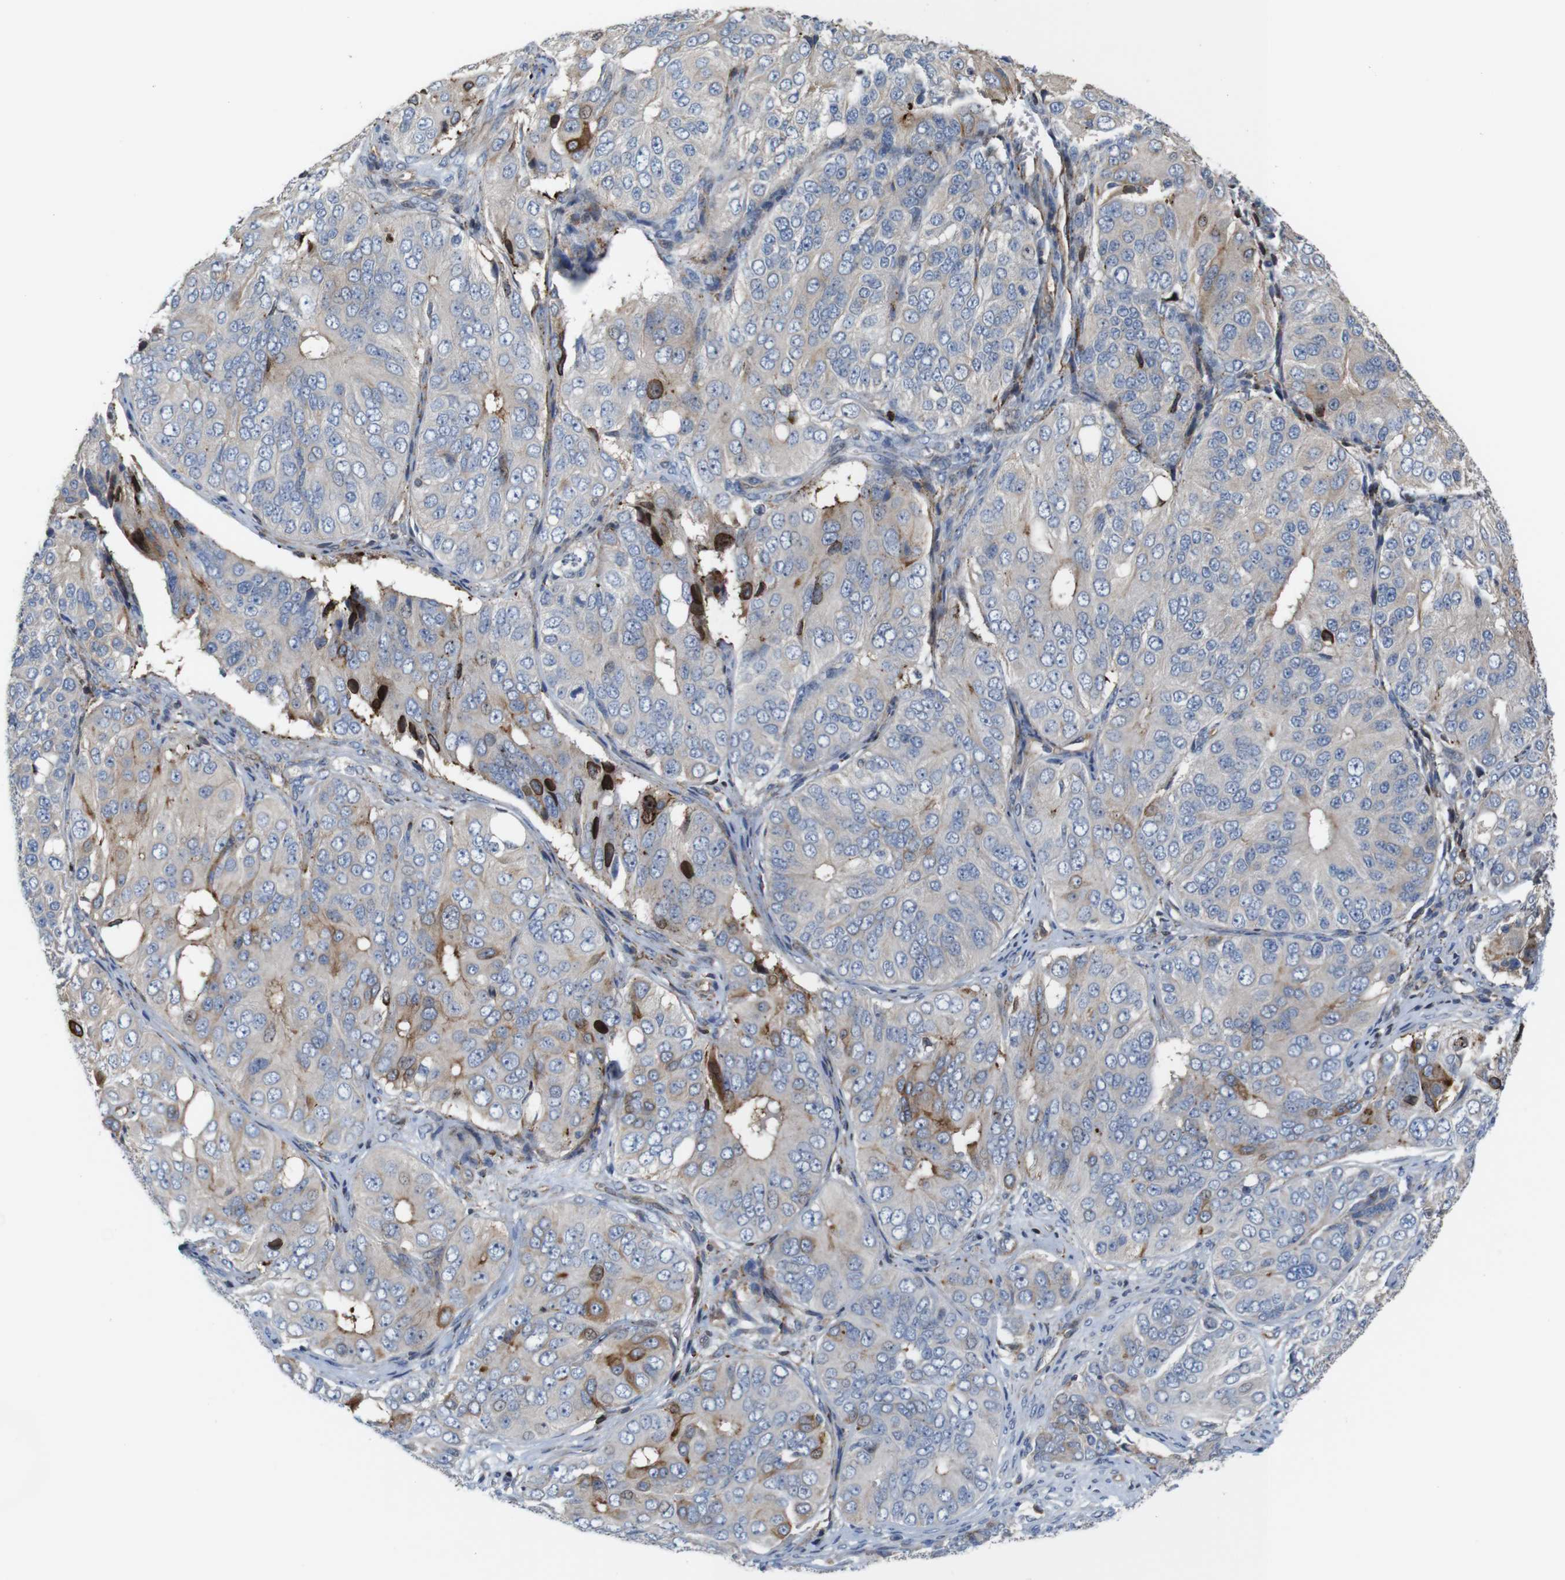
{"staining": {"intensity": "strong", "quantity": "<25%", "location": "cytoplasmic/membranous"}, "tissue": "ovarian cancer", "cell_type": "Tumor cells", "image_type": "cancer", "snomed": [{"axis": "morphology", "description": "Carcinoma, endometroid"}, {"axis": "topography", "description": "Ovary"}], "caption": "The immunohistochemical stain highlights strong cytoplasmic/membranous staining in tumor cells of endometroid carcinoma (ovarian) tissue.", "gene": "PCOLCE2", "patient": {"sex": "female", "age": 51}}